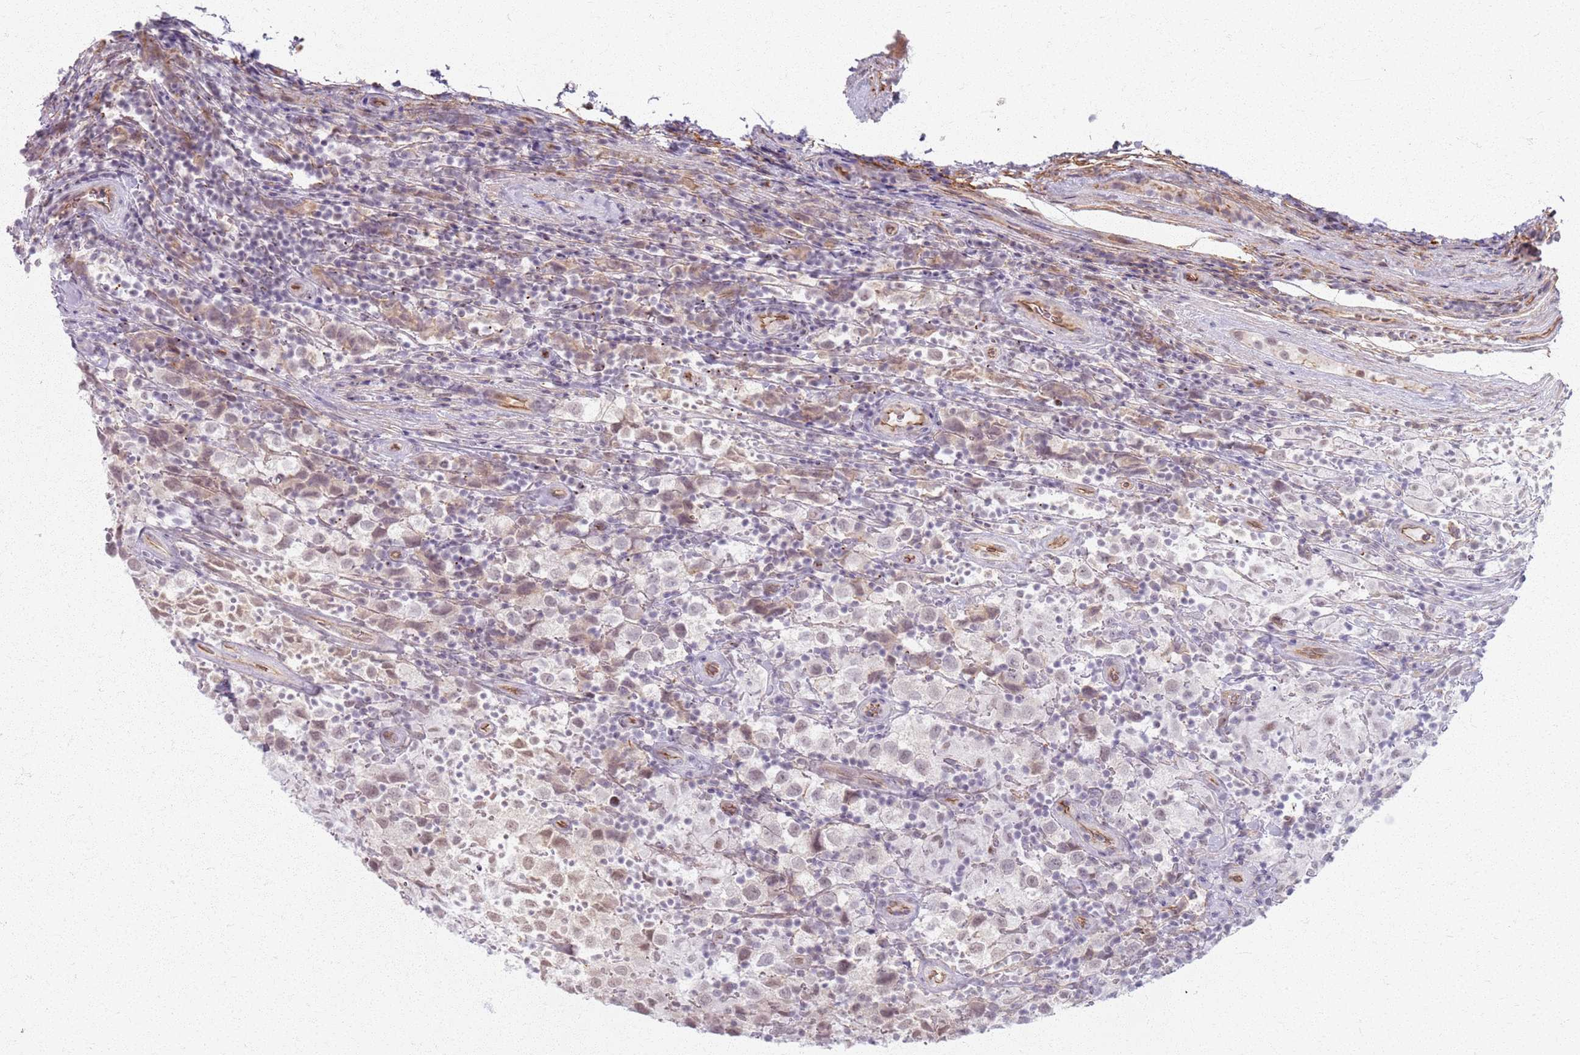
{"staining": {"intensity": "weak", "quantity": "25%-75%", "location": "nuclear"}, "tissue": "testis cancer", "cell_type": "Tumor cells", "image_type": "cancer", "snomed": [{"axis": "morphology", "description": "Seminoma, NOS"}, {"axis": "morphology", "description": "Carcinoma, Embryonal, NOS"}, {"axis": "topography", "description": "Testis"}], "caption": "This is an image of immunohistochemistry (IHC) staining of testis cancer (embryonal carcinoma), which shows weak staining in the nuclear of tumor cells.", "gene": "KCNA5", "patient": {"sex": "male", "age": 41}}